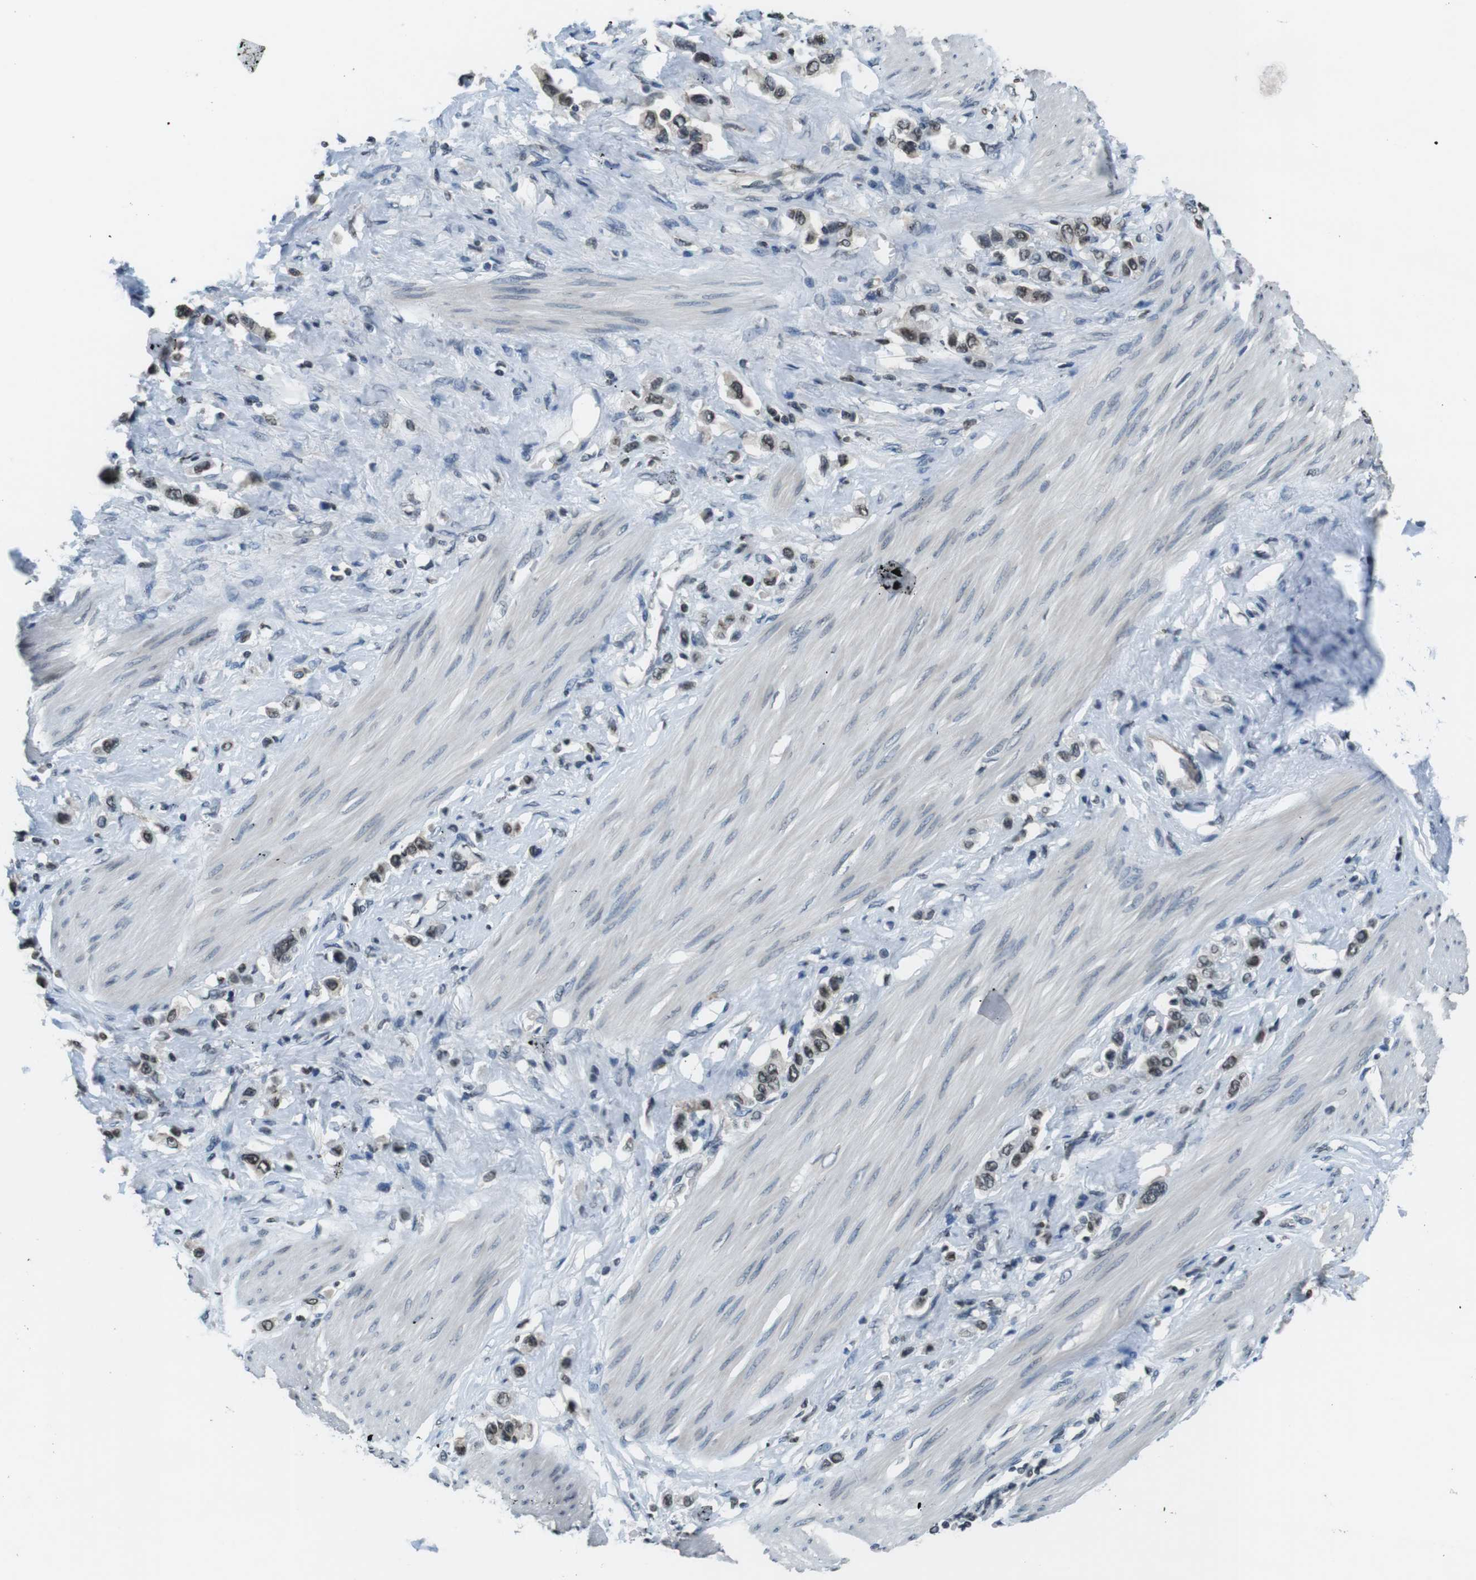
{"staining": {"intensity": "weak", "quantity": "25%-75%", "location": "nuclear"}, "tissue": "stomach cancer", "cell_type": "Tumor cells", "image_type": "cancer", "snomed": [{"axis": "morphology", "description": "Adenocarcinoma, NOS"}, {"axis": "topography", "description": "Stomach"}], "caption": "Immunohistochemical staining of adenocarcinoma (stomach) exhibits low levels of weak nuclear staining in approximately 25%-75% of tumor cells.", "gene": "NEK4", "patient": {"sex": "female", "age": 65}}